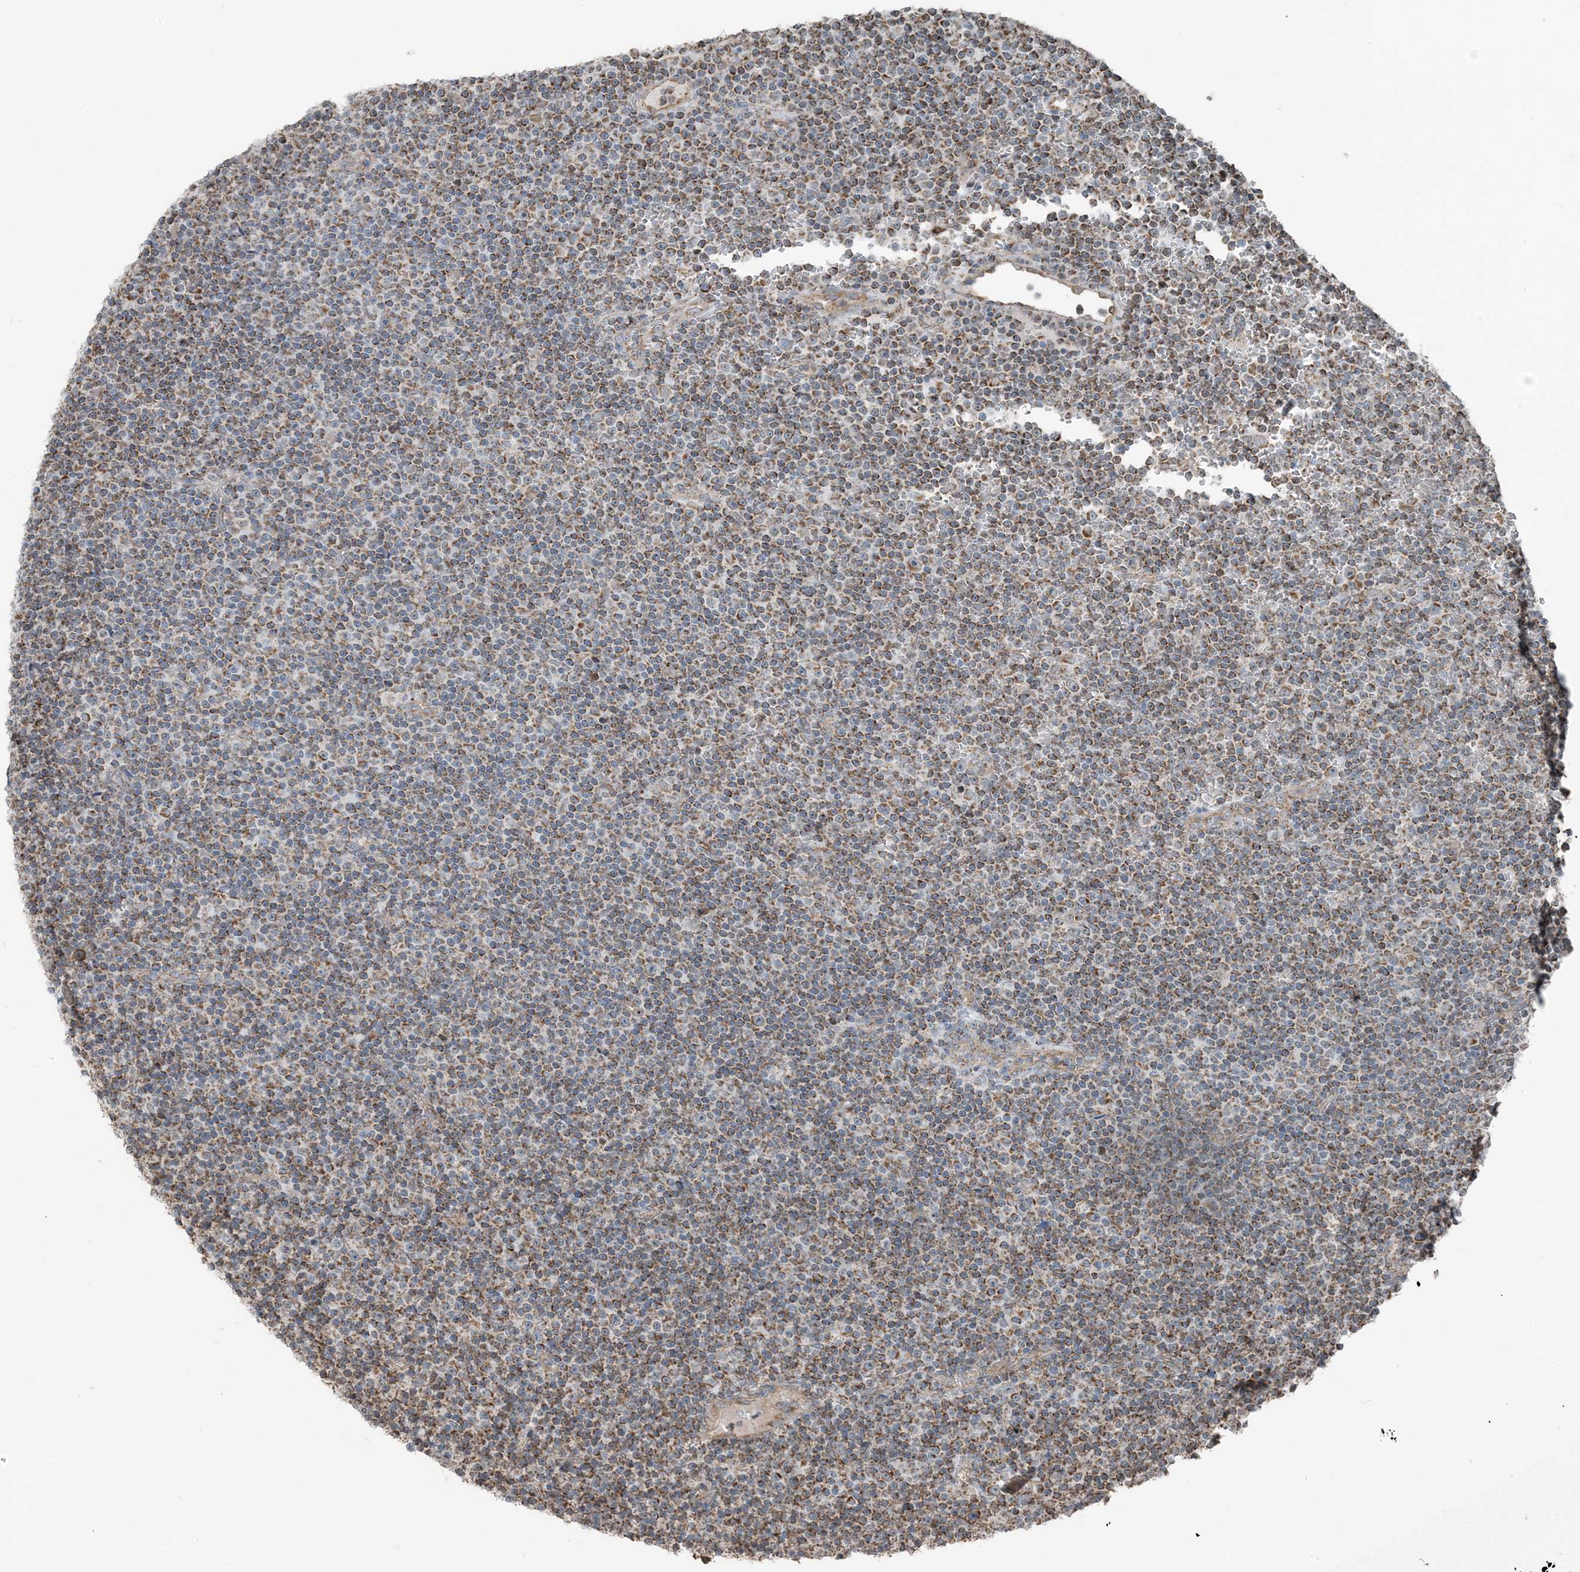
{"staining": {"intensity": "moderate", "quantity": ">75%", "location": "cytoplasmic/membranous"}, "tissue": "lymphoma", "cell_type": "Tumor cells", "image_type": "cancer", "snomed": [{"axis": "morphology", "description": "Malignant lymphoma, non-Hodgkin's type, Low grade"}, {"axis": "topography", "description": "Lymph node"}], "caption": "Malignant lymphoma, non-Hodgkin's type (low-grade) stained with immunohistochemistry (IHC) exhibits moderate cytoplasmic/membranous positivity in approximately >75% of tumor cells.", "gene": "PILRB", "patient": {"sex": "female", "age": 67}}